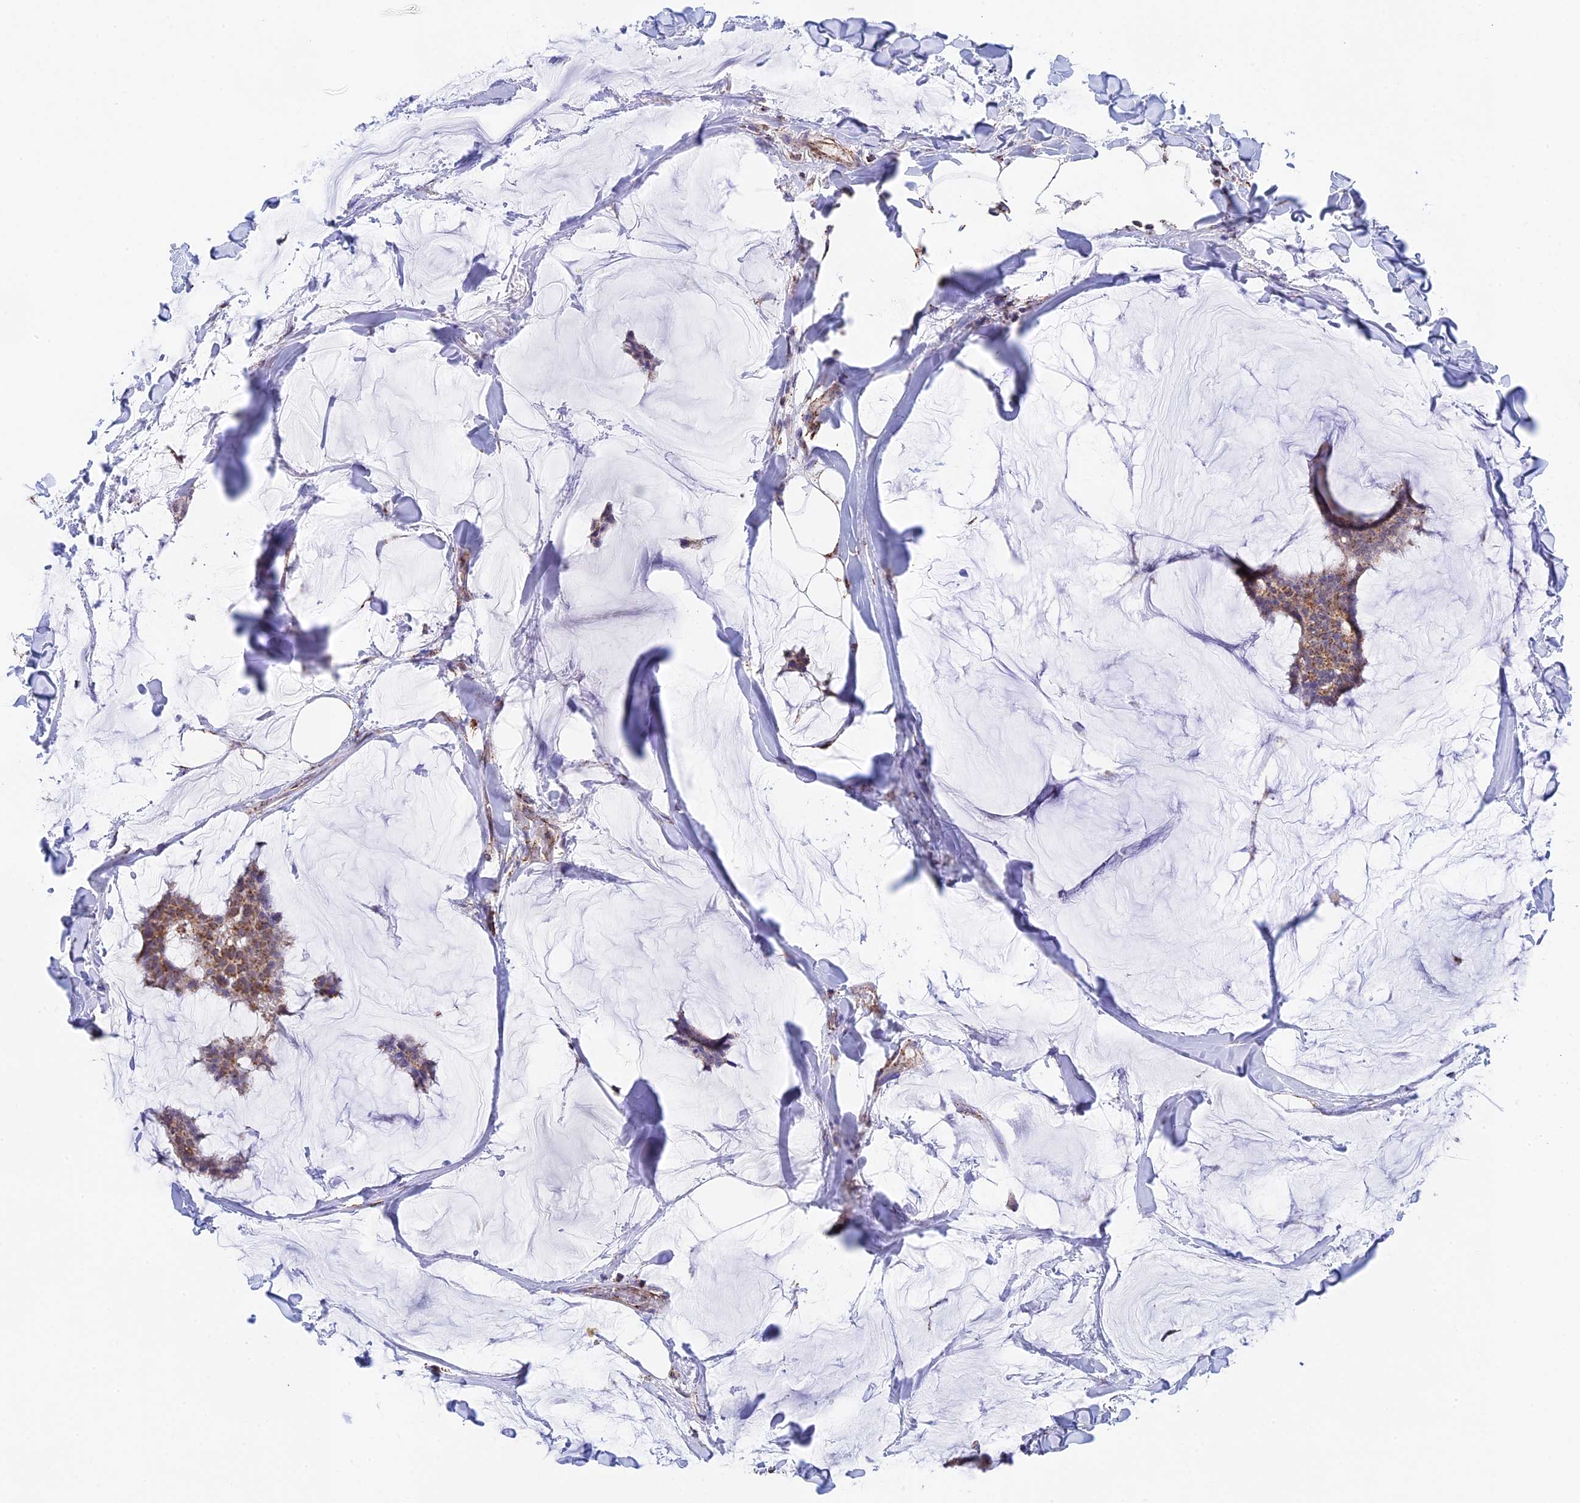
{"staining": {"intensity": "moderate", "quantity": ">75%", "location": "cytoplasmic/membranous"}, "tissue": "breast cancer", "cell_type": "Tumor cells", "image_type": "cancer", "snomed": [{"axis": "morphology", "description": "Duct carcinoma"}, {"axis": "topography", "description": "Breast"}], "caption": "This is a photomicrograph of immunohistochemistry (IHC) staining of infiltrating ductal carcinoma (breast), which shows moderate expression in the cytoplasmic/membranous of tumor cells.", "gene": "CDC16", "patient": {"sex": "female", "age": 93}}